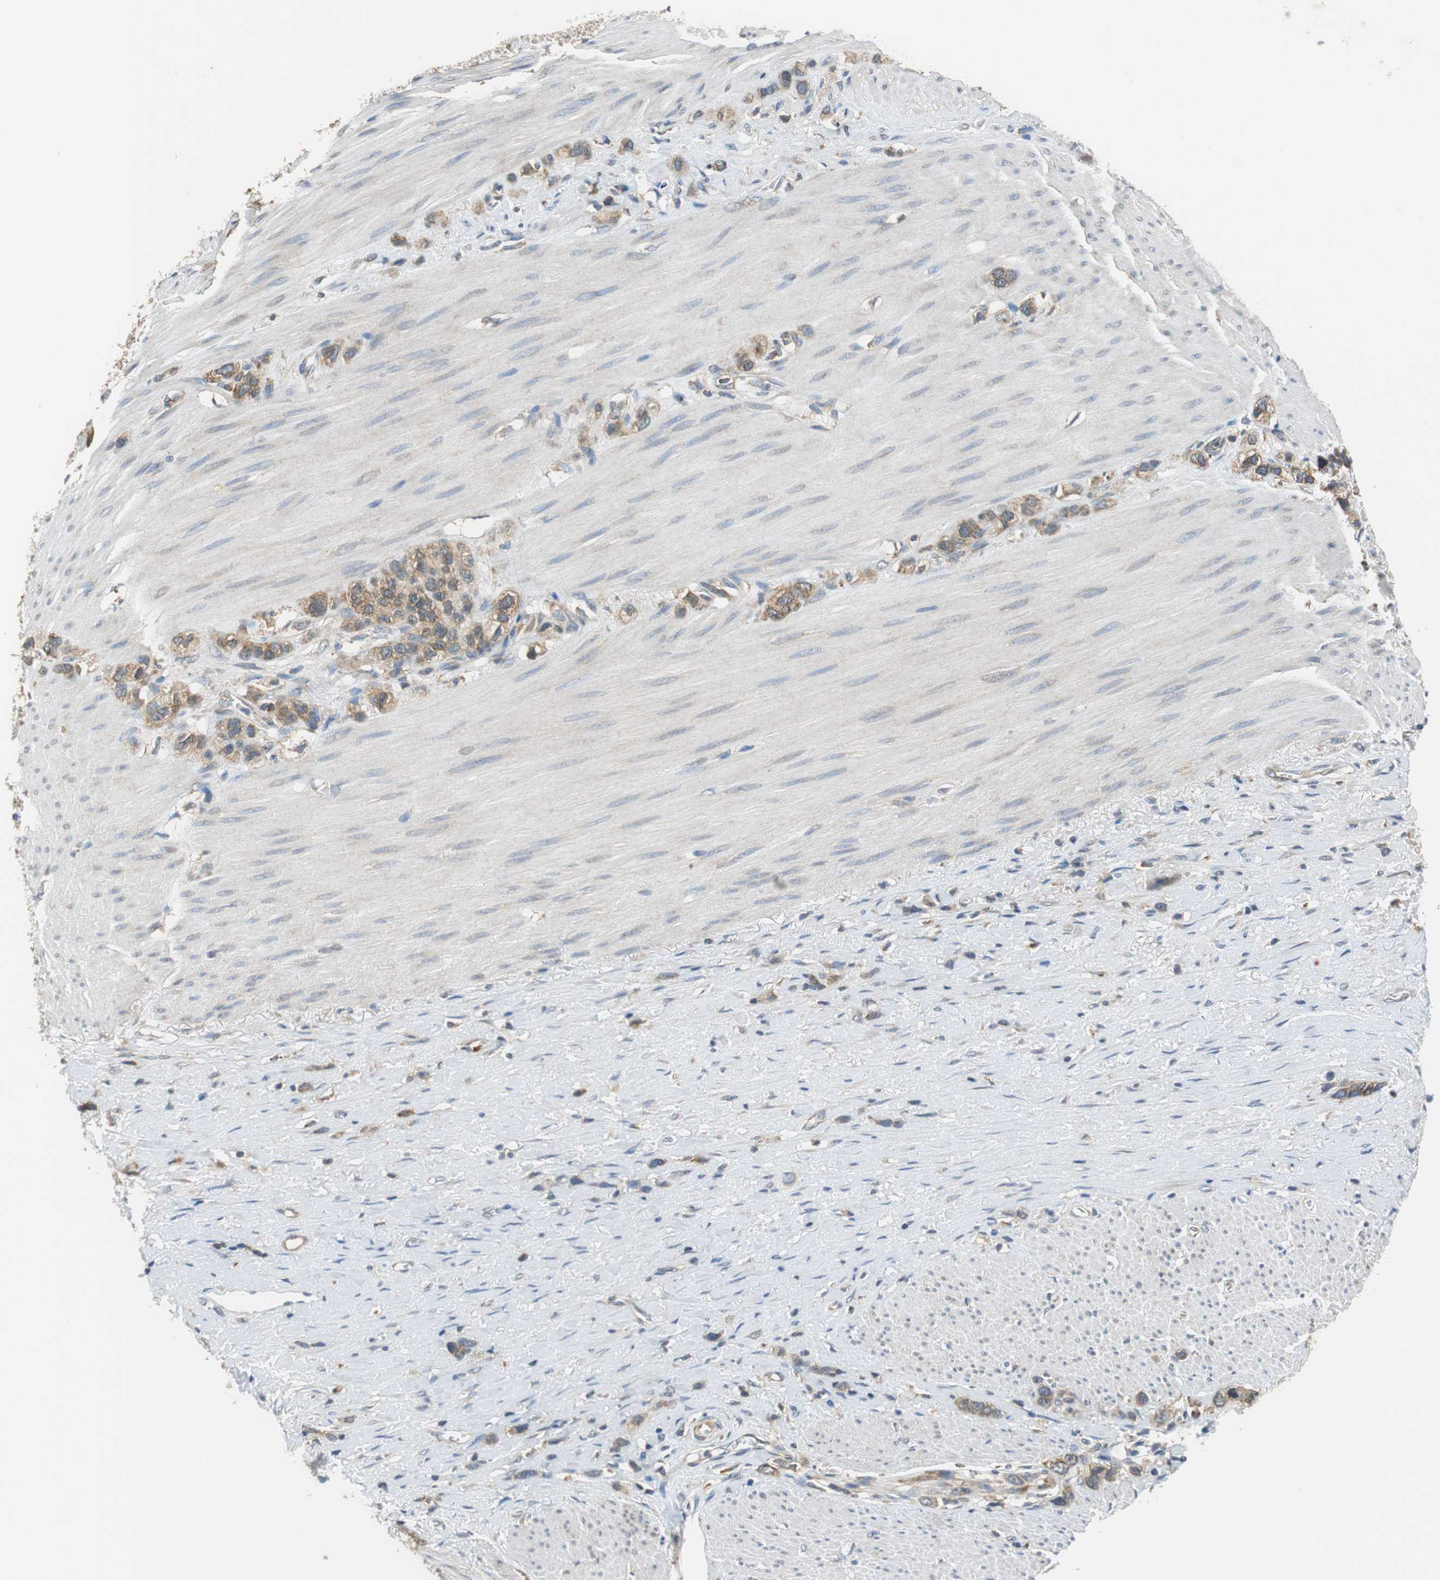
{"staining": {"intensity": "moderate", "quantity": ">75%", "location": "cytoplasmic/membranous"}, "tissue": "stomach cancer", "cell_type": "Tumor cells", "image_type": "cancer", "snomed": [{"axis": "morphology", "description": "Normal tissue, NOS"}, {"axis": "morphology", "description": "Adenocarcinoma, NOS"}, {"axis": "morphology", "description": "Adenocarcinoma, High grade"}, {"axis": "topography", "description": "Stomach, upper"}, {"axis": "topography", "description": "Stomach"}], "caption": "The micrograph reveals staining of stomach cancer (adenocarcinoma), revealing moderate cytoplasmic/membranous protein staining (brown color) within tumor cells.", "gene": "CNOT3", "patient": {"sex": "female", "age": 65}}